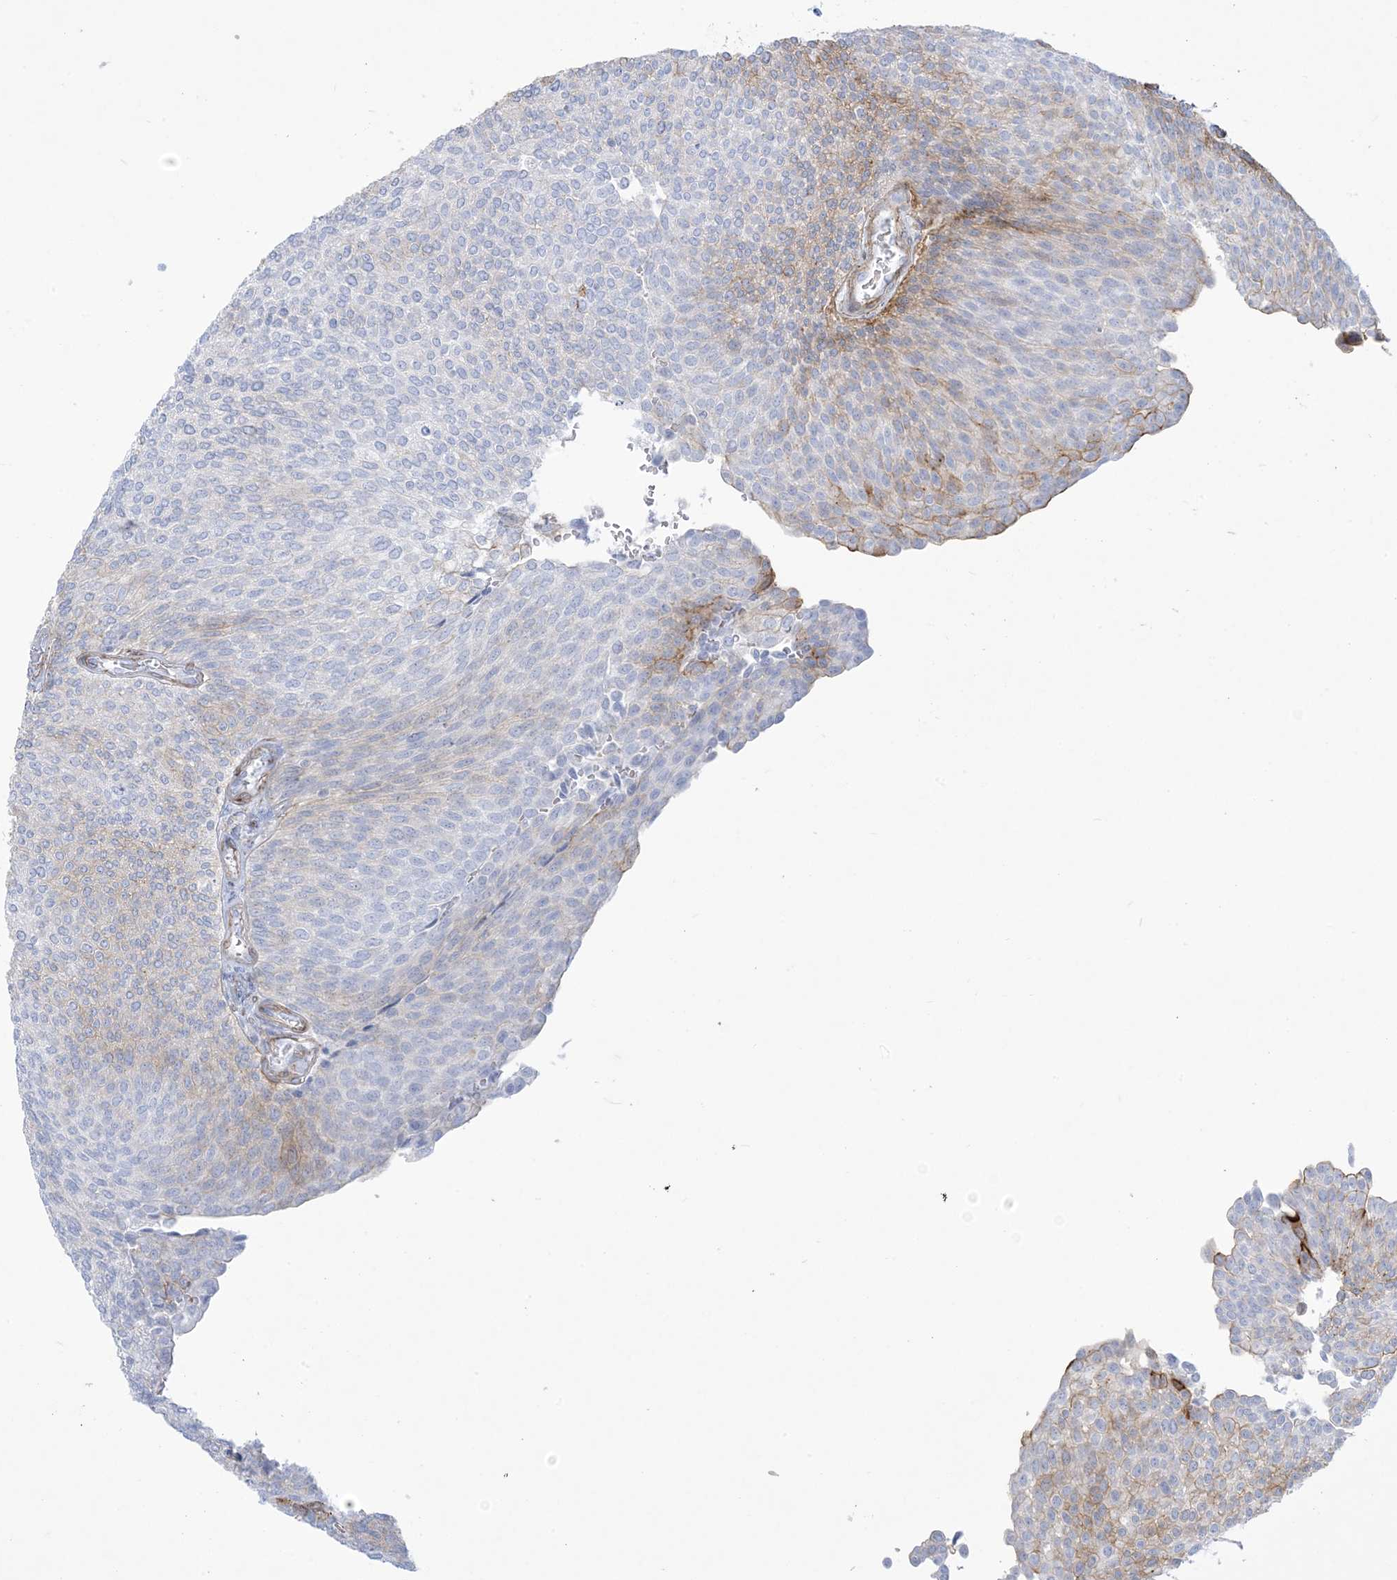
{"staining": {"intensity": "moderate", "quantity": "<25%", "location": "cytoplasmic/membranous"}, "tissue": "urothelial cancer", "cell_type": "Tumor cells", "image_type": "cancer", "snomed": [{"axis": "morphology", "description": "Urothelial carcinoma, Low grade"}, {"axis": "topography", "description": "Urinary bladder"}], "caption": "Immunohistochemistry (IHC) of urothelial carcinoma (low-grade) shows low levels of moderate cytoplasmic/membranous positivity in about <25% of tumor cells. The staining was performed using DAB (3,3'-diaminobenzidine), with brown indicating positive protein expression. Nuclei are stained blue with hematoxylin.", "gene": "B3GNT7", "patient": {"sex": "female", "age": 79}}